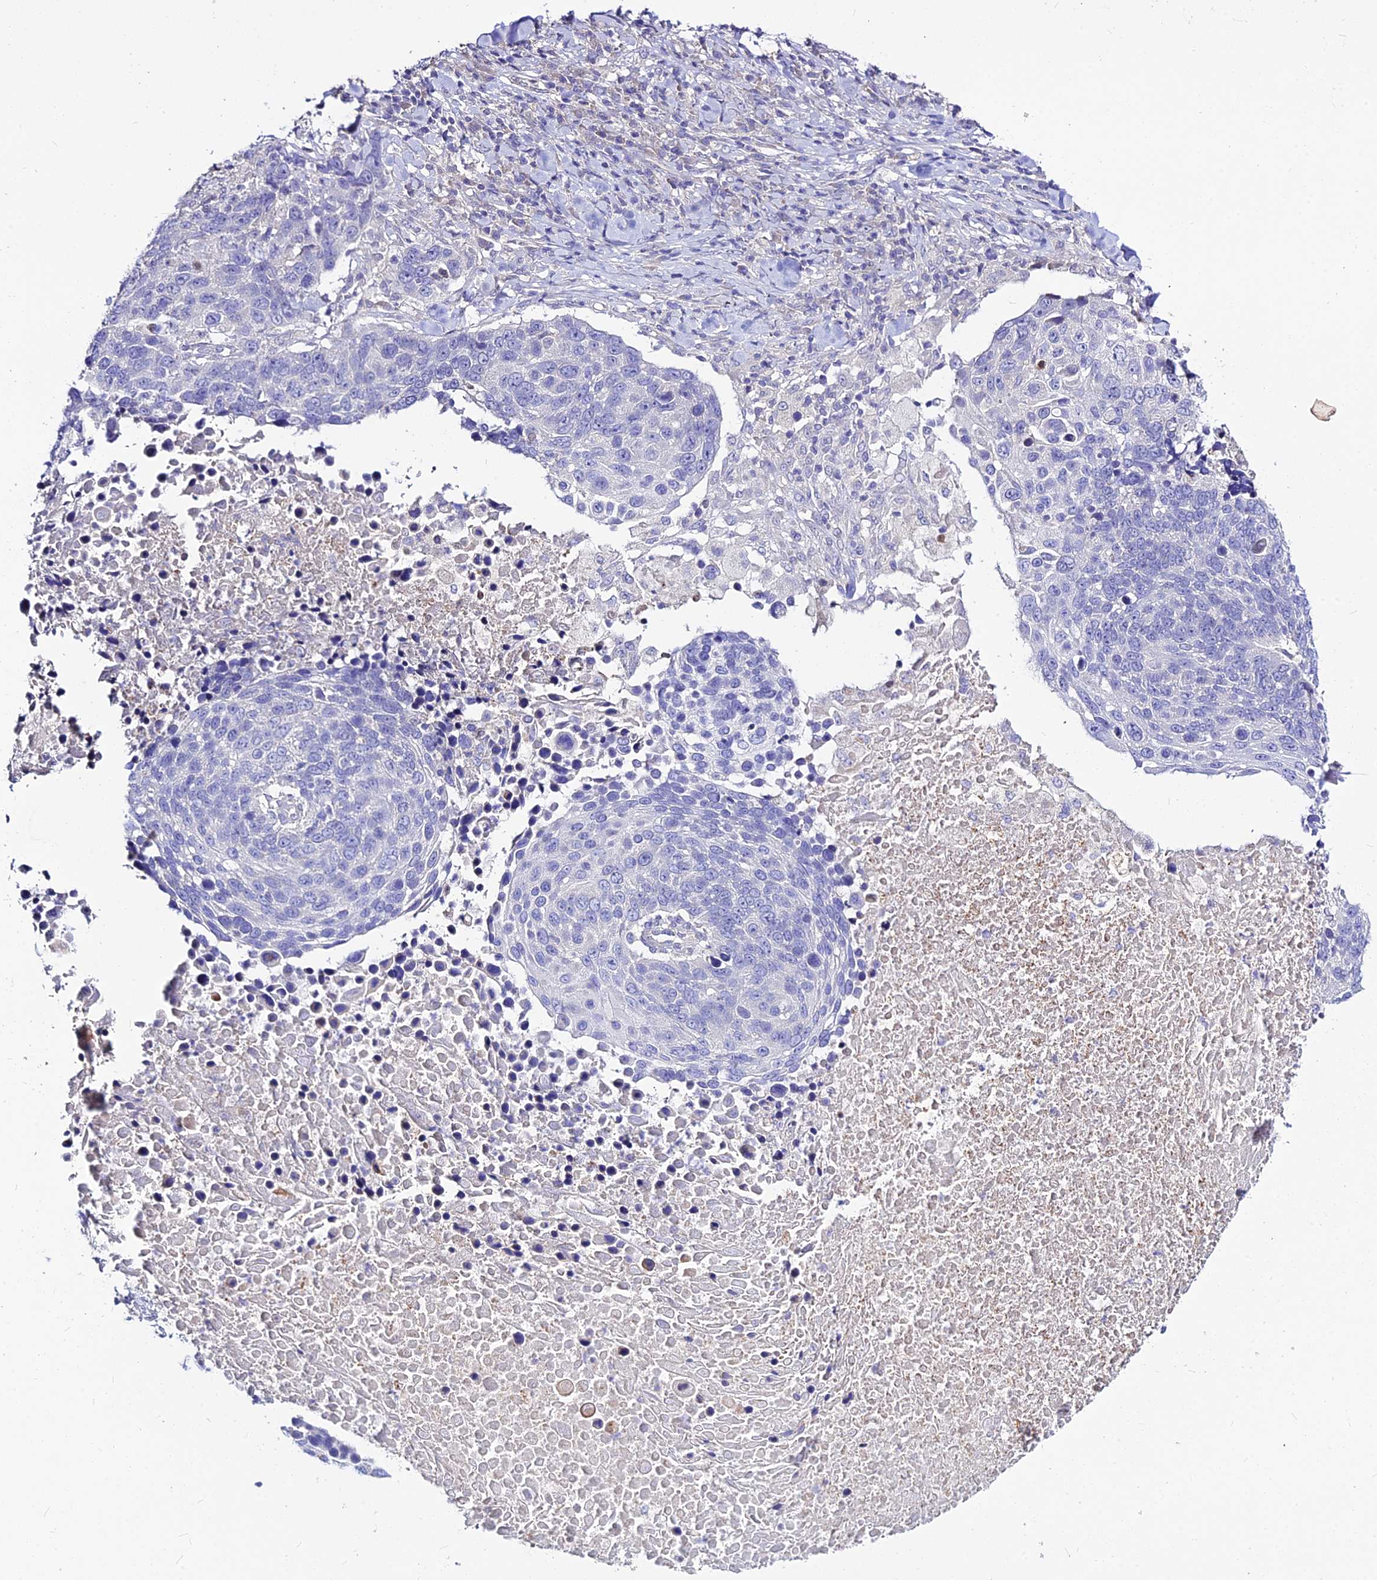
{"staining": {"intensity": "negative", "quantity": "none", "location": "none"}, "tissue": "lung cancer", "cell_type": "Tumor cells", "image_type": "cancer", "snomed": [{"axis": "morphology", "description": "Normal tissue, NOS"}, {"axis": "morphology", "description": "Squamous cell carcinoma, NOS"}, {"axis": "topography", "description": "Lymph node"}, {"axis": "topography", "description": "Lung"}], "caption": "High power microscopy photomicrograph of an IHC image of squamous cell carcinoma (lung), revealing no significant positivity in tumor cells. The staining was performed using DAB to visualize the protein expression in brown, while the nuclei were stained in blue with hematoxylin (Magnification: 20x).", "gene": "CZIB", "patient": {"sex": "male", "age": 66}}